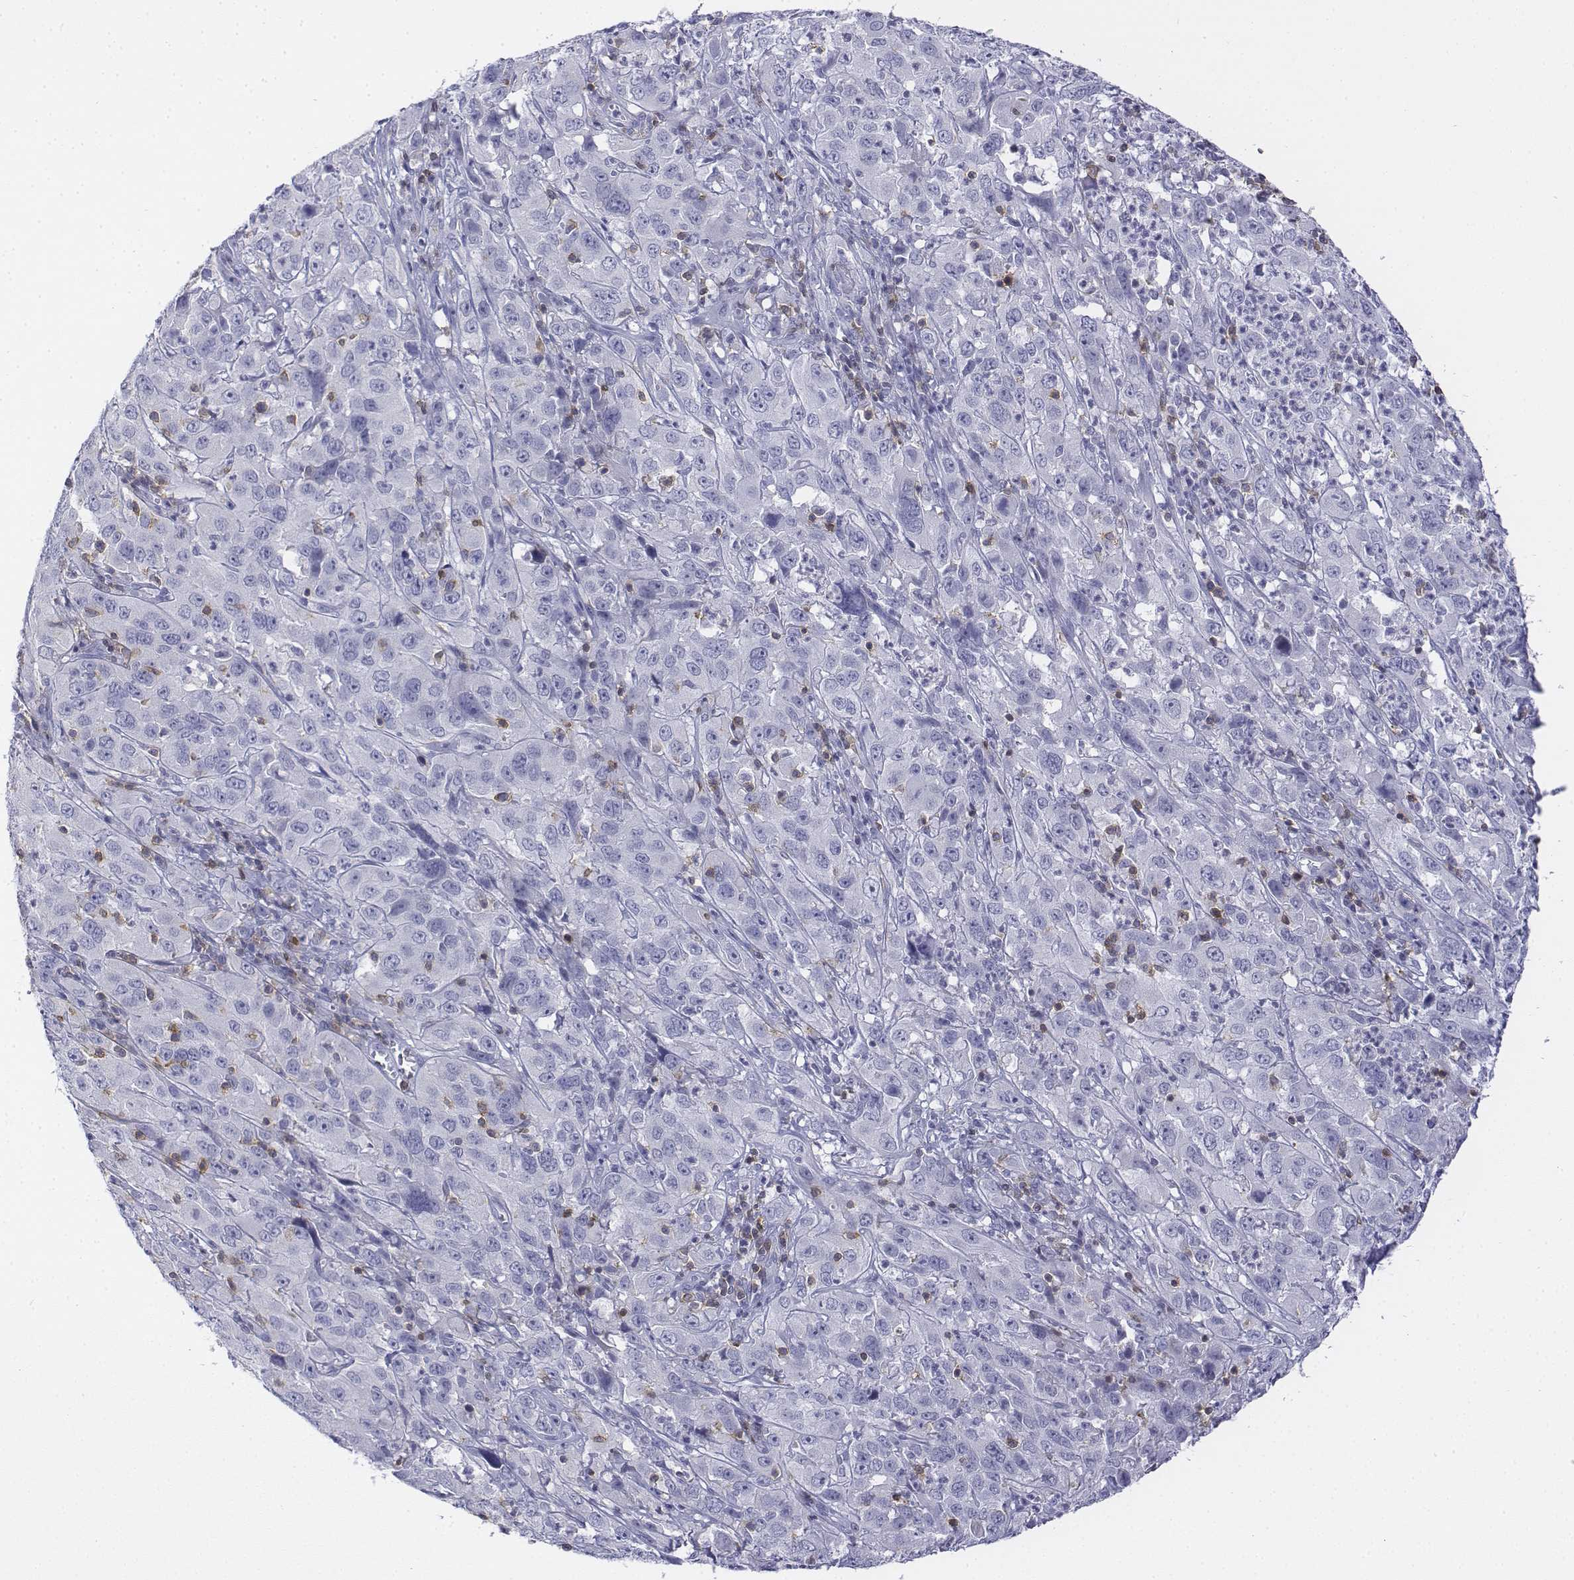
{"staining": {"intensity": "negative", "quantity": "none", "location": "none"}, "tissue": "cervical cancer", "cell_type": "Tumor cells", "image_type": "cancer", "snomed": [{"axis": "morphology", "description": "Squamous cell carcinoma, NOS"}, {"axis": "topography", "description": "Cervix"}], "caption": "Immunohistochemistry (IHC) micrograph of neoplastic tissue: cervical cancer (squamous cell carcinoma) stained with DAB (3,3'-diaminobenzidine) demonstrates no significant protein expression in tumor cells.", "gene": "CD3E", "patient": {"sex": "female", "age": 32}}